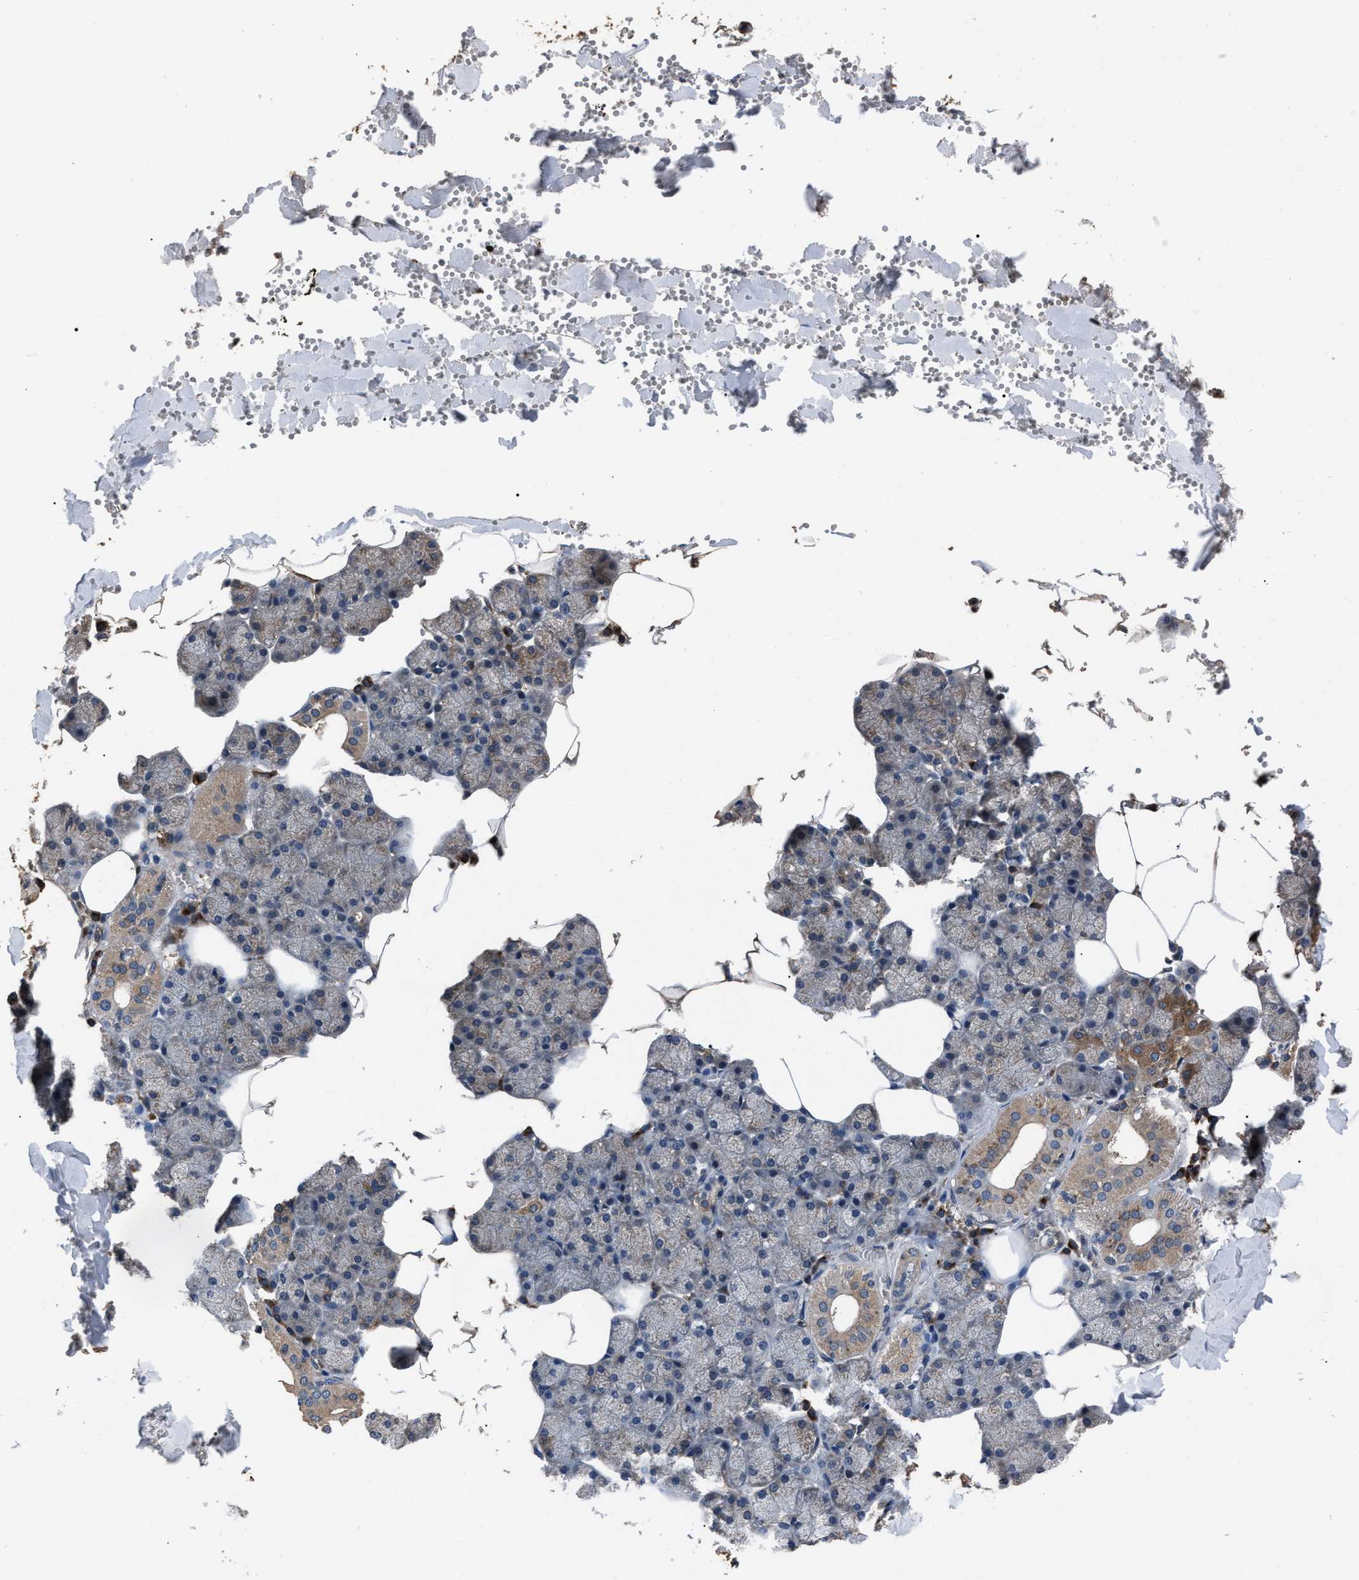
{"staining": {"intensity": "moderate", "quantity": "25%-75%", "location": "cytoplasmic/membranous"}, "tissue": "salivary gland", "cell_type": "Glandular cells", "image_type": "normal", "snomed": [{"axis": "morphology", "description": "Normal tissue, NOS"}, {"axis": "topography", "description": "Salivary gland"}], "caption": "Glandular cells show moderate cytoplasmic/membranous expression in approximately 25%-75% of cells in unremarkable salivary gland. Nuclei are stained in blue.", "gene": "RNF216", "patient": {"sex": "male", "age": 62}}